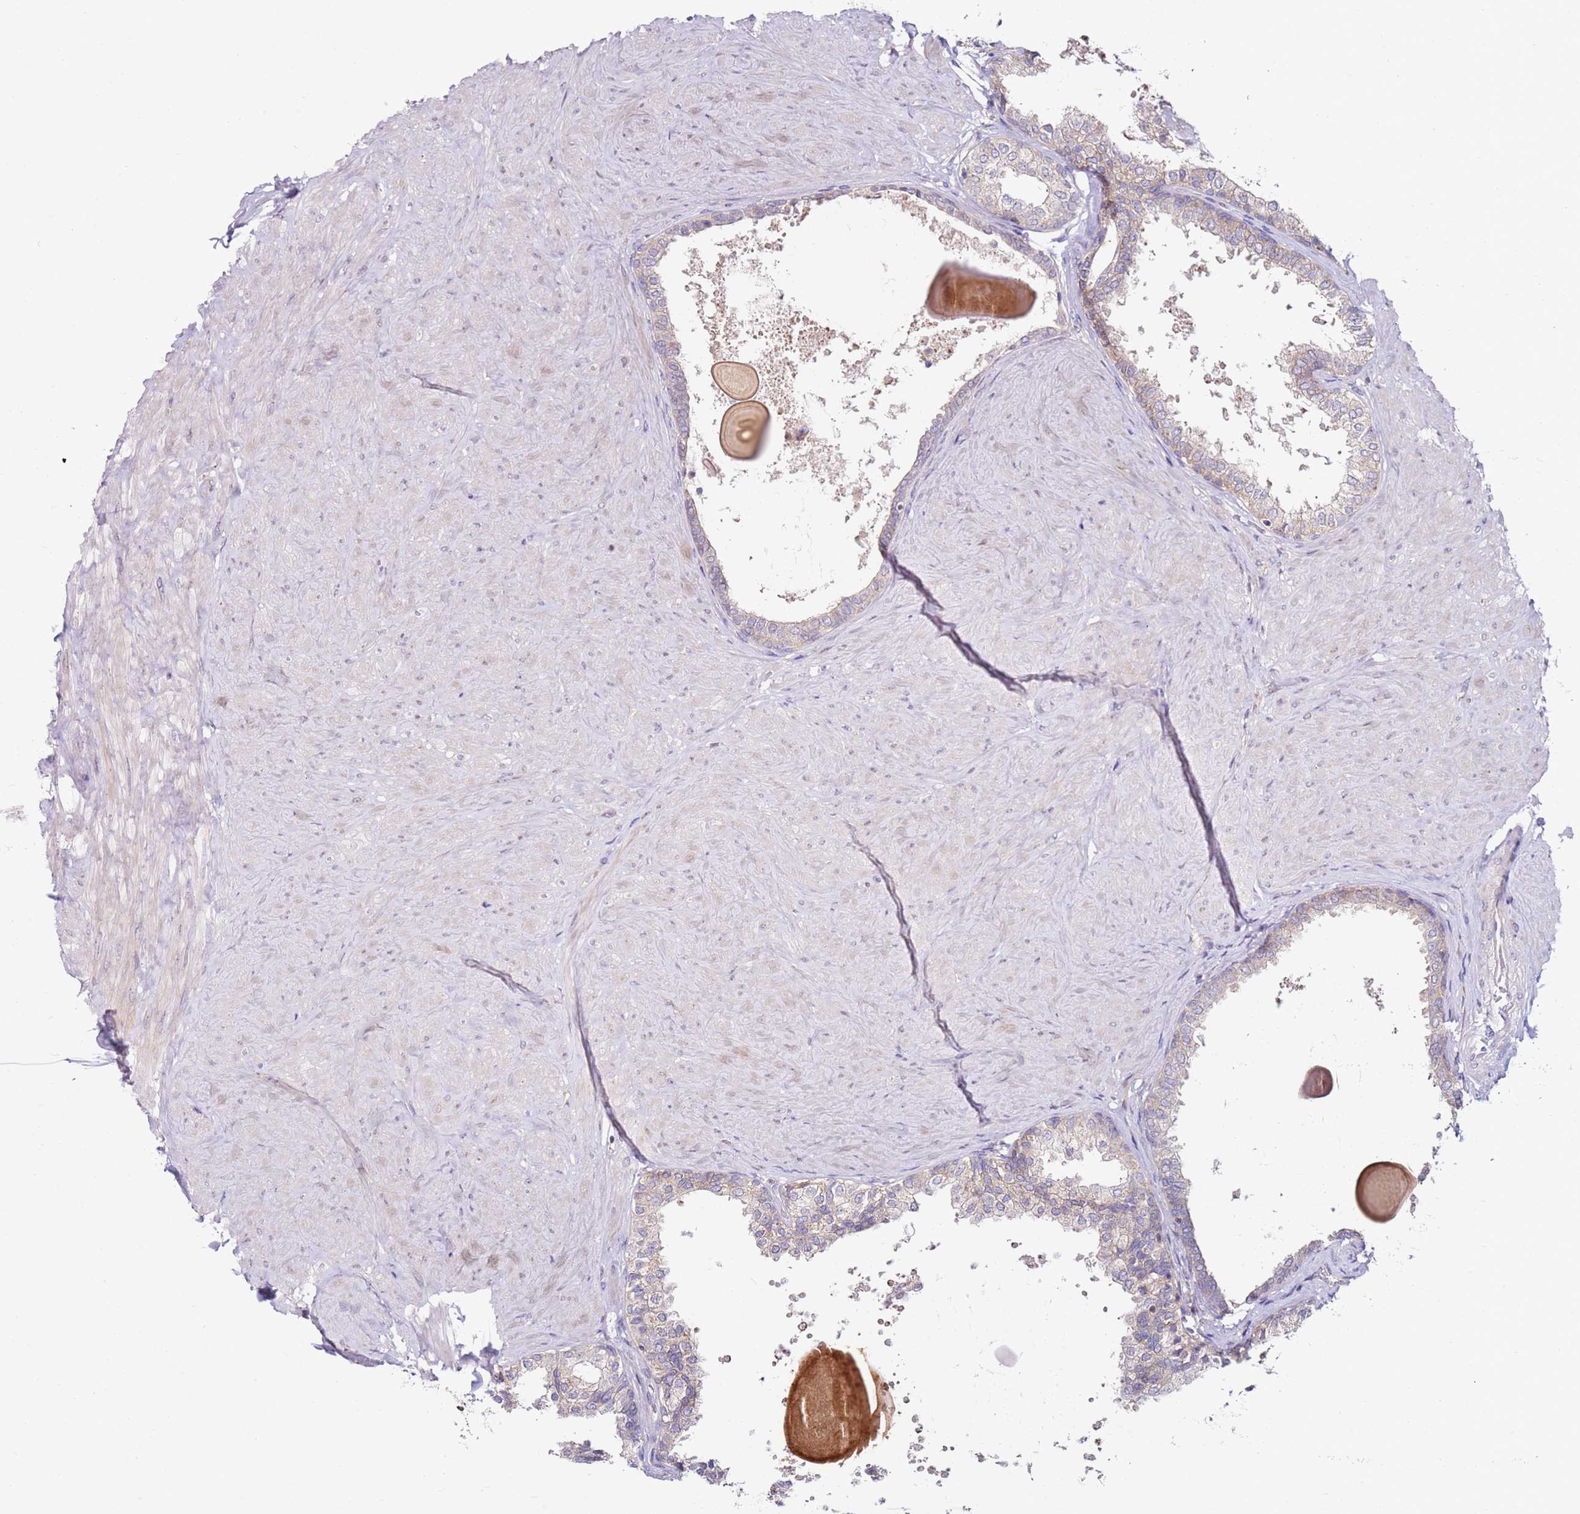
{"staining": {"intensity": "weak", "quantity": "25%-75%", "location": "cytoplasmic/membranous"}, "tissue": "prostate", "cell_type": "Glandular cells", "image_type": "normal", "snomed": [{"axis": "morphology", "description": "Normal tissue, NOS"}, {"axis": "topography", "description": "Prostate"}], "caption": "DAB (3,3'-diaminobenzidine) immunohistochemical staining of unremarkable prostate exhibits weak cytoplasmic/membranous protein positivity in about 25%-75% of glandular cells.", "gene": "CNOT9", "patient": {"sex": "male", "age": 48}}